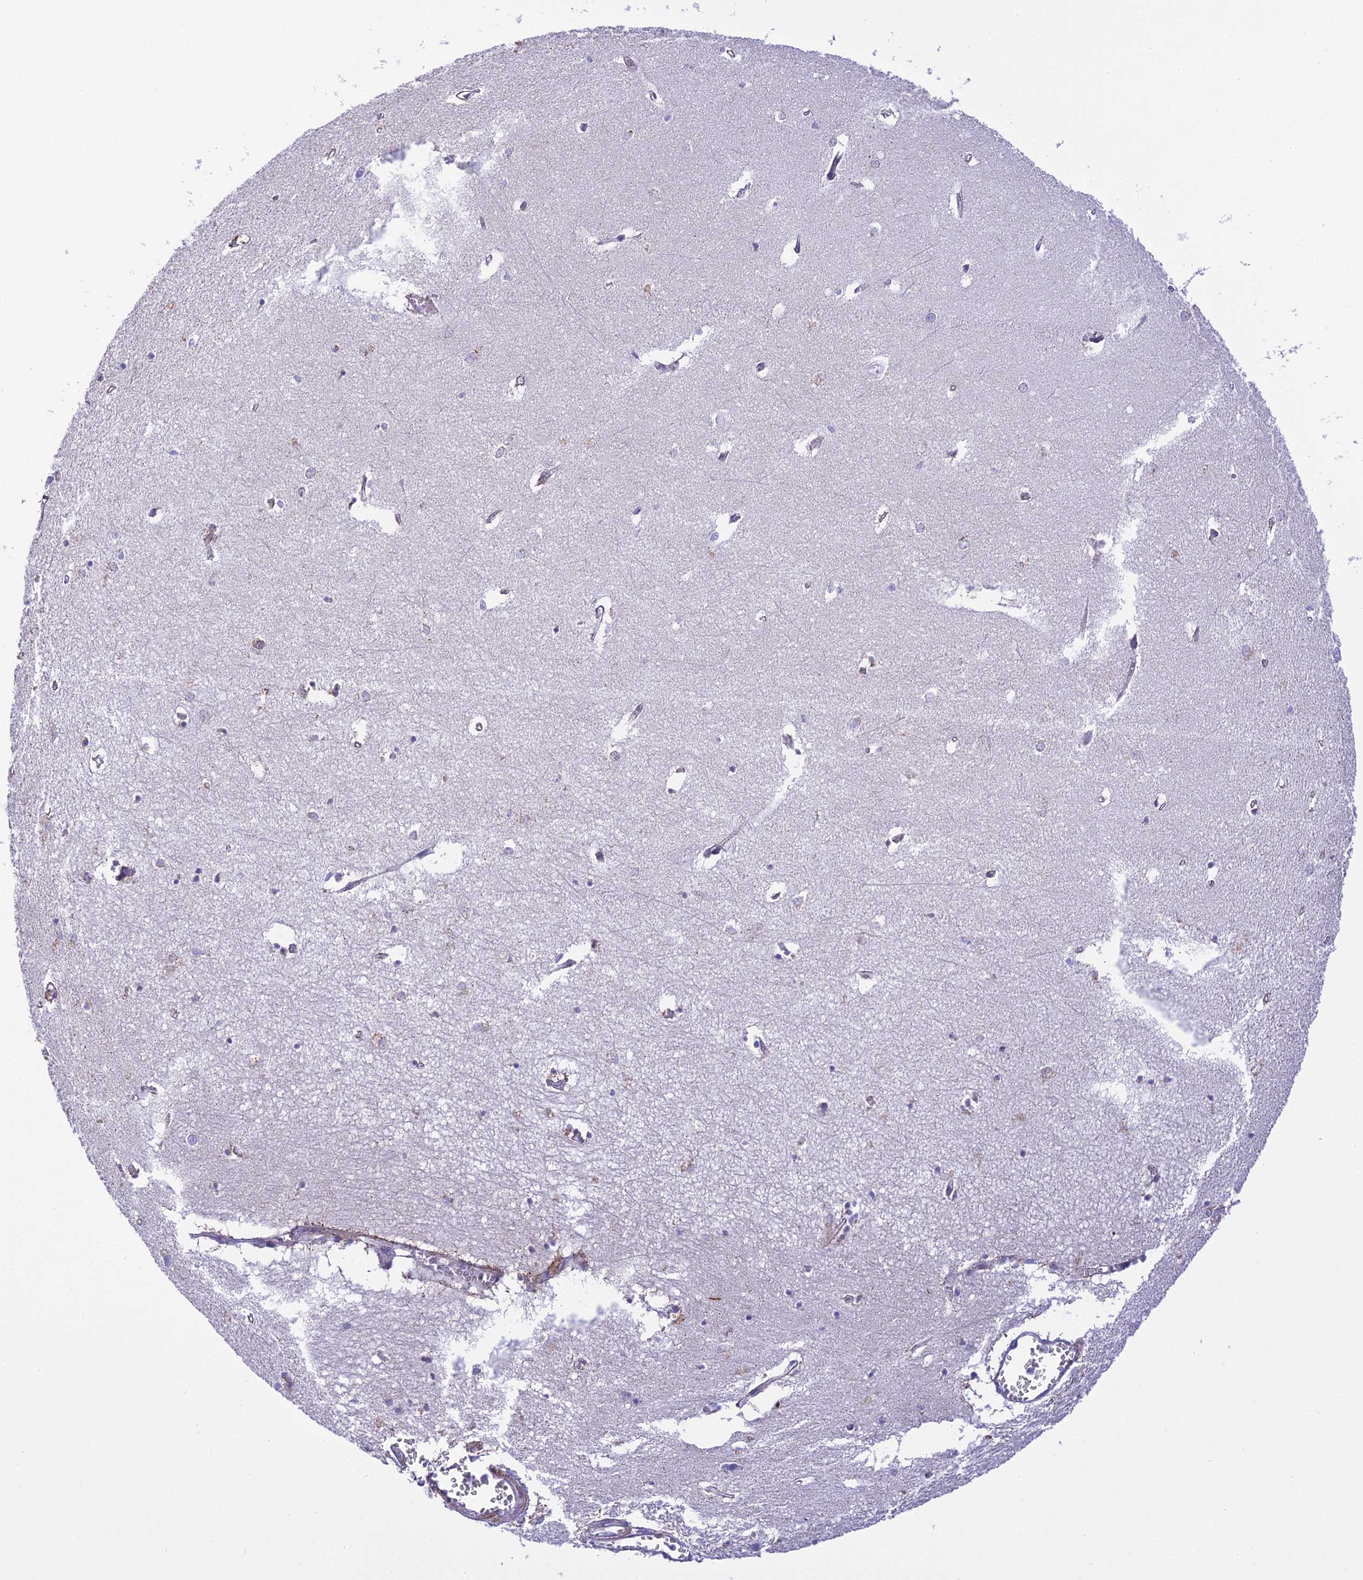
{"staining": {"intensity": "negative", "quantity": "none", "location": "none"}, "tissue": "hippocampus", "cell_type": "Glial cells", "image_type": "normal", "snomed": [{"axis": "morphology", "description": "Normal tissue, NOS"}, {"axis": "topography", "description": "Hippocampus"}], "caption": "DAB (3,3'-diaminobenzidine) immunohistochemical staining of unremarkable hippocampus exhibits no significant positivity in glial cells. Brightfield microscopy of immunohistochemistry stained with DAB (brown) and hematoxylin (blue), captured at high magnification.", "gene": "CORO7", "patient": {"sex": "female", "age": 64}}